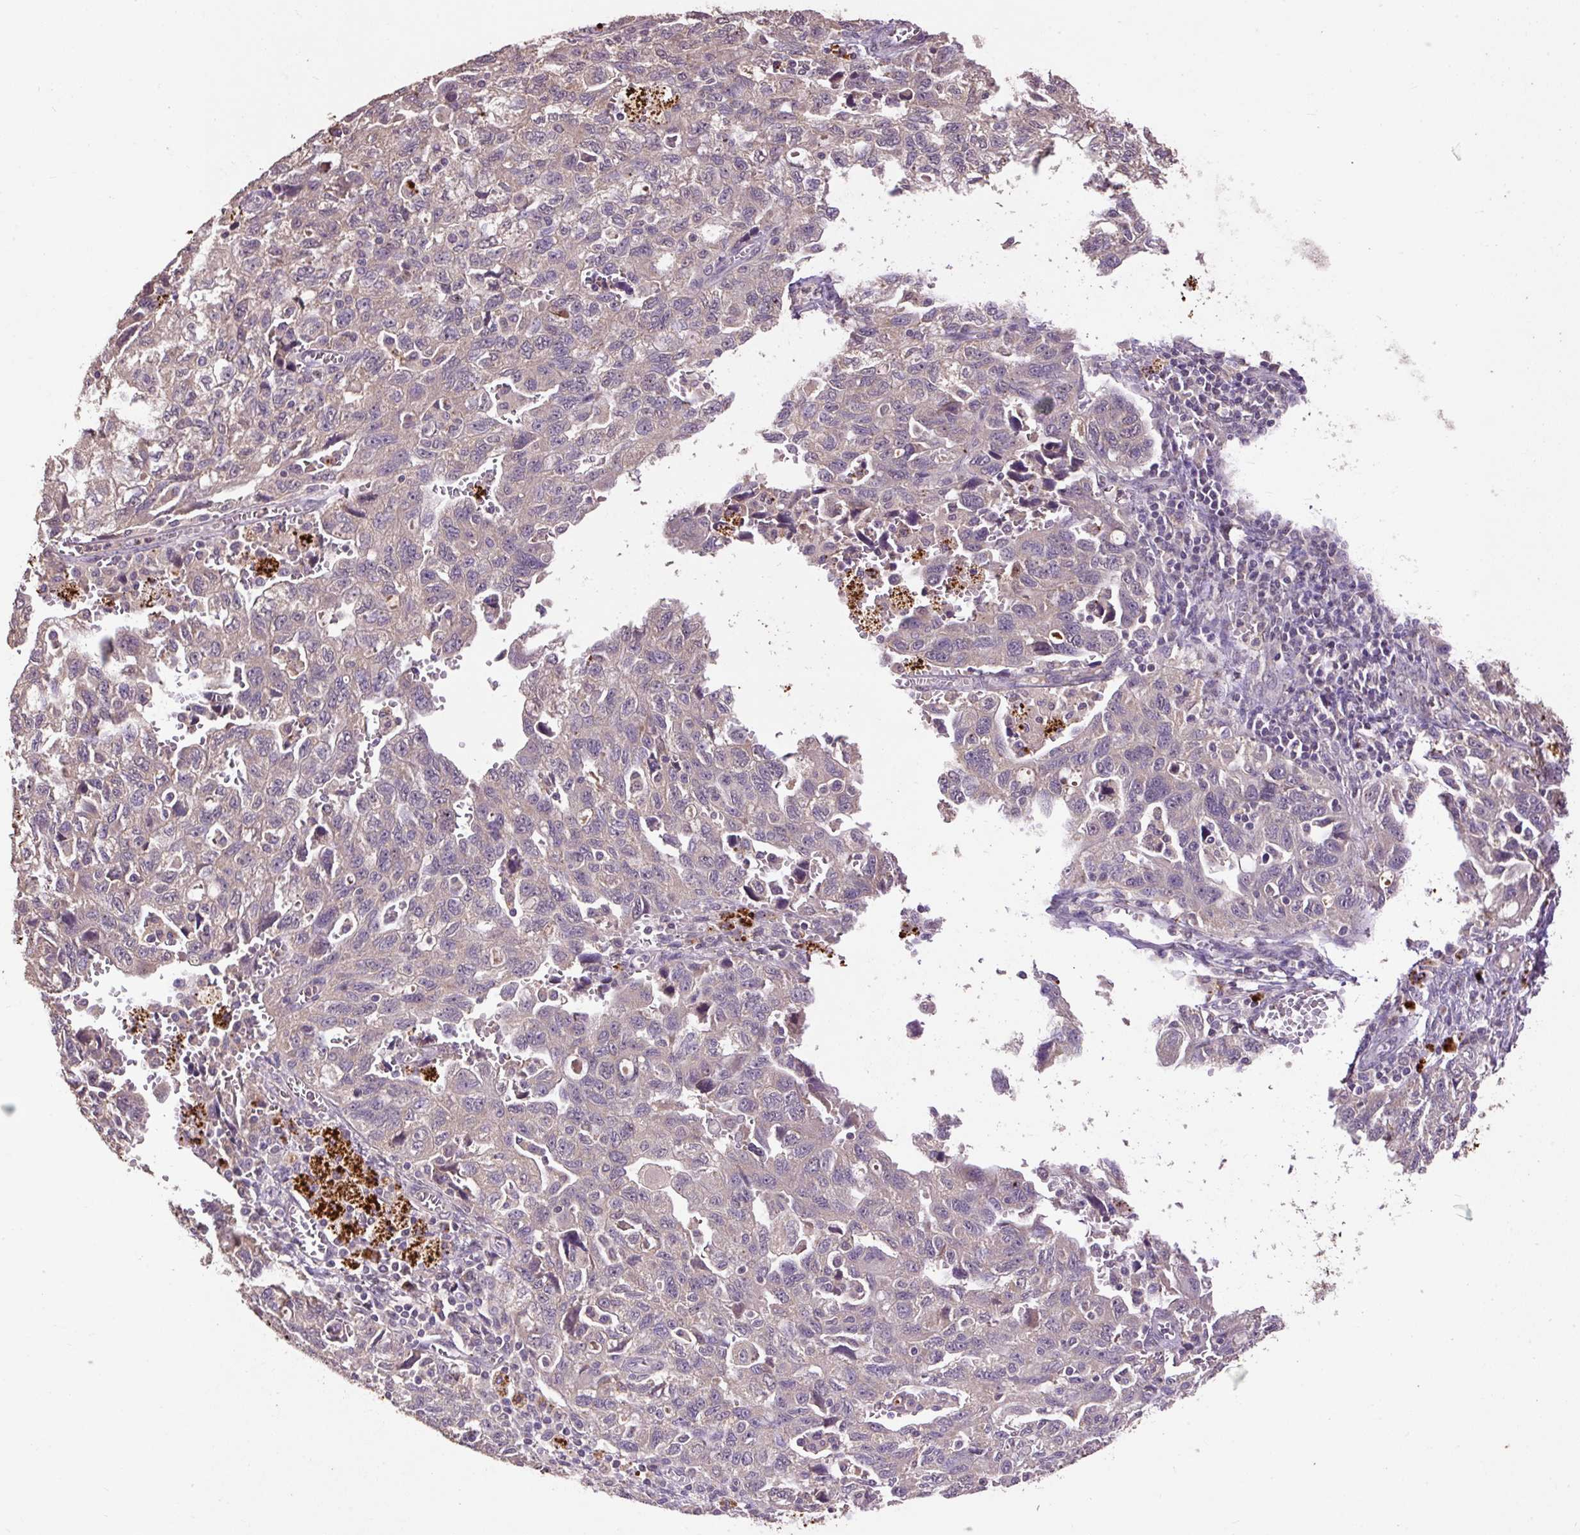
{"staining": {"intensity": "negative", "quantity": "none", "location": "none"}, "tissue": "ovarian cancer", "cell_type": "Tumor cells", "image_type": "cancer", "snomed": [{"axis": "morphology", "description": "Carcinoma, NOS"}, {"axis": "morphology", "description": "Cystadenocarcinoma, serous, NOS"}, {"axis": "topography", "description": "Ovary"}], "caption": "There is no significant positivity in tumor cells of ovarian cancer.", "gene": "LRTM2", "patient": {"sex": "female", "age": 69}}